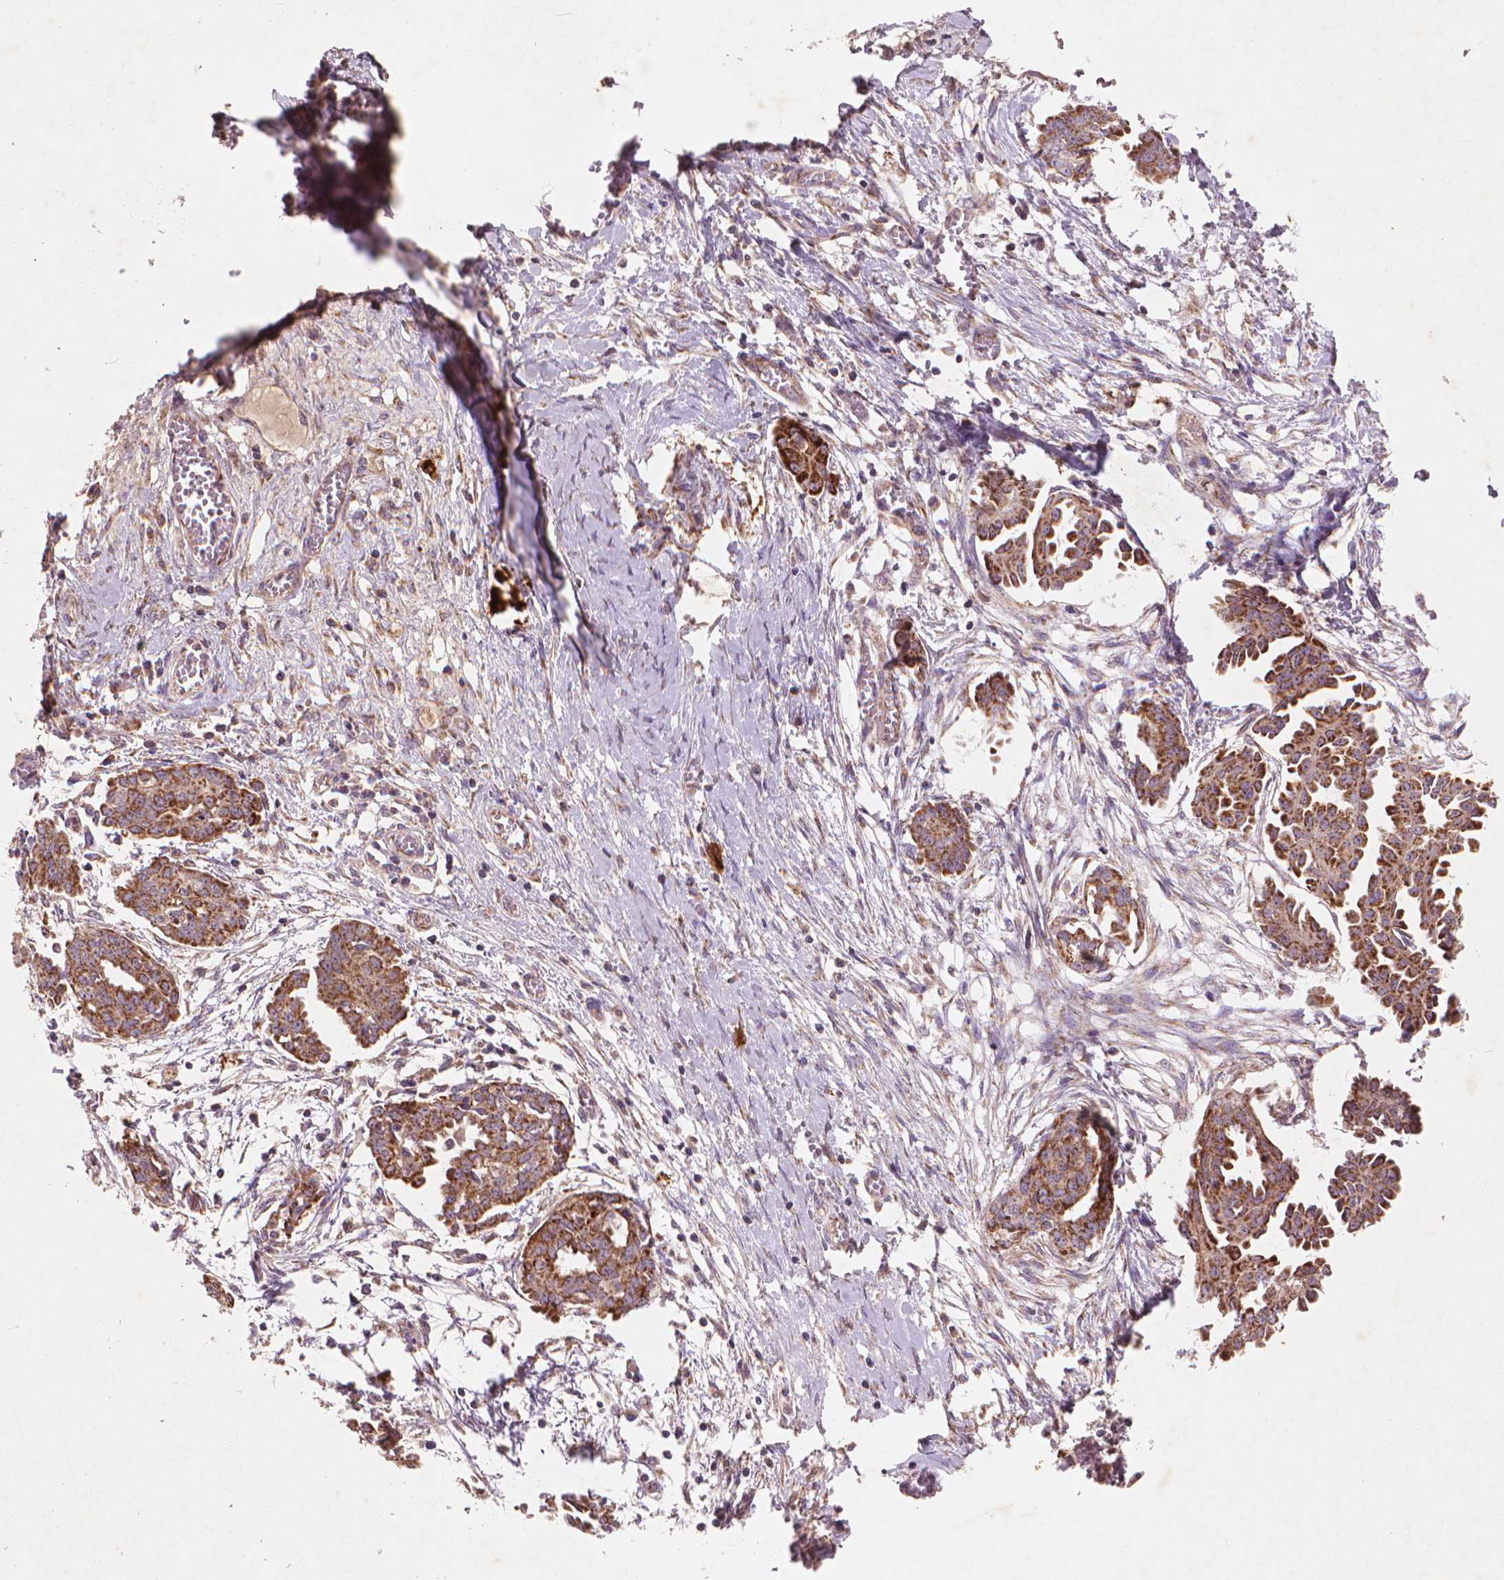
{"staining": {"intensity": "moderate", "quantity": ">75%", "location": "cytoplasmic/membranous"}, "tissue": "ovarian cancer", "cell_type": "Tumor cells", "image_type": "cancer", "snomed": [{"axis": "morphology", "description": "Cystadenocarcinoma, serous, NOS"}, {"axis": "topography", "description": "Ovary"}], "caption": "This photomicrograph demonstrates ovarian cancer (serous cystadenocarcinoma) stained with IHC to label a protein in brown. The cytoplasmic/membranous of tumor cells show moderate positivity for the protein. Nuclei are counter-stained blue.", "gene": "NLRX1", "patient": {"sex": "female", "age": 71}}